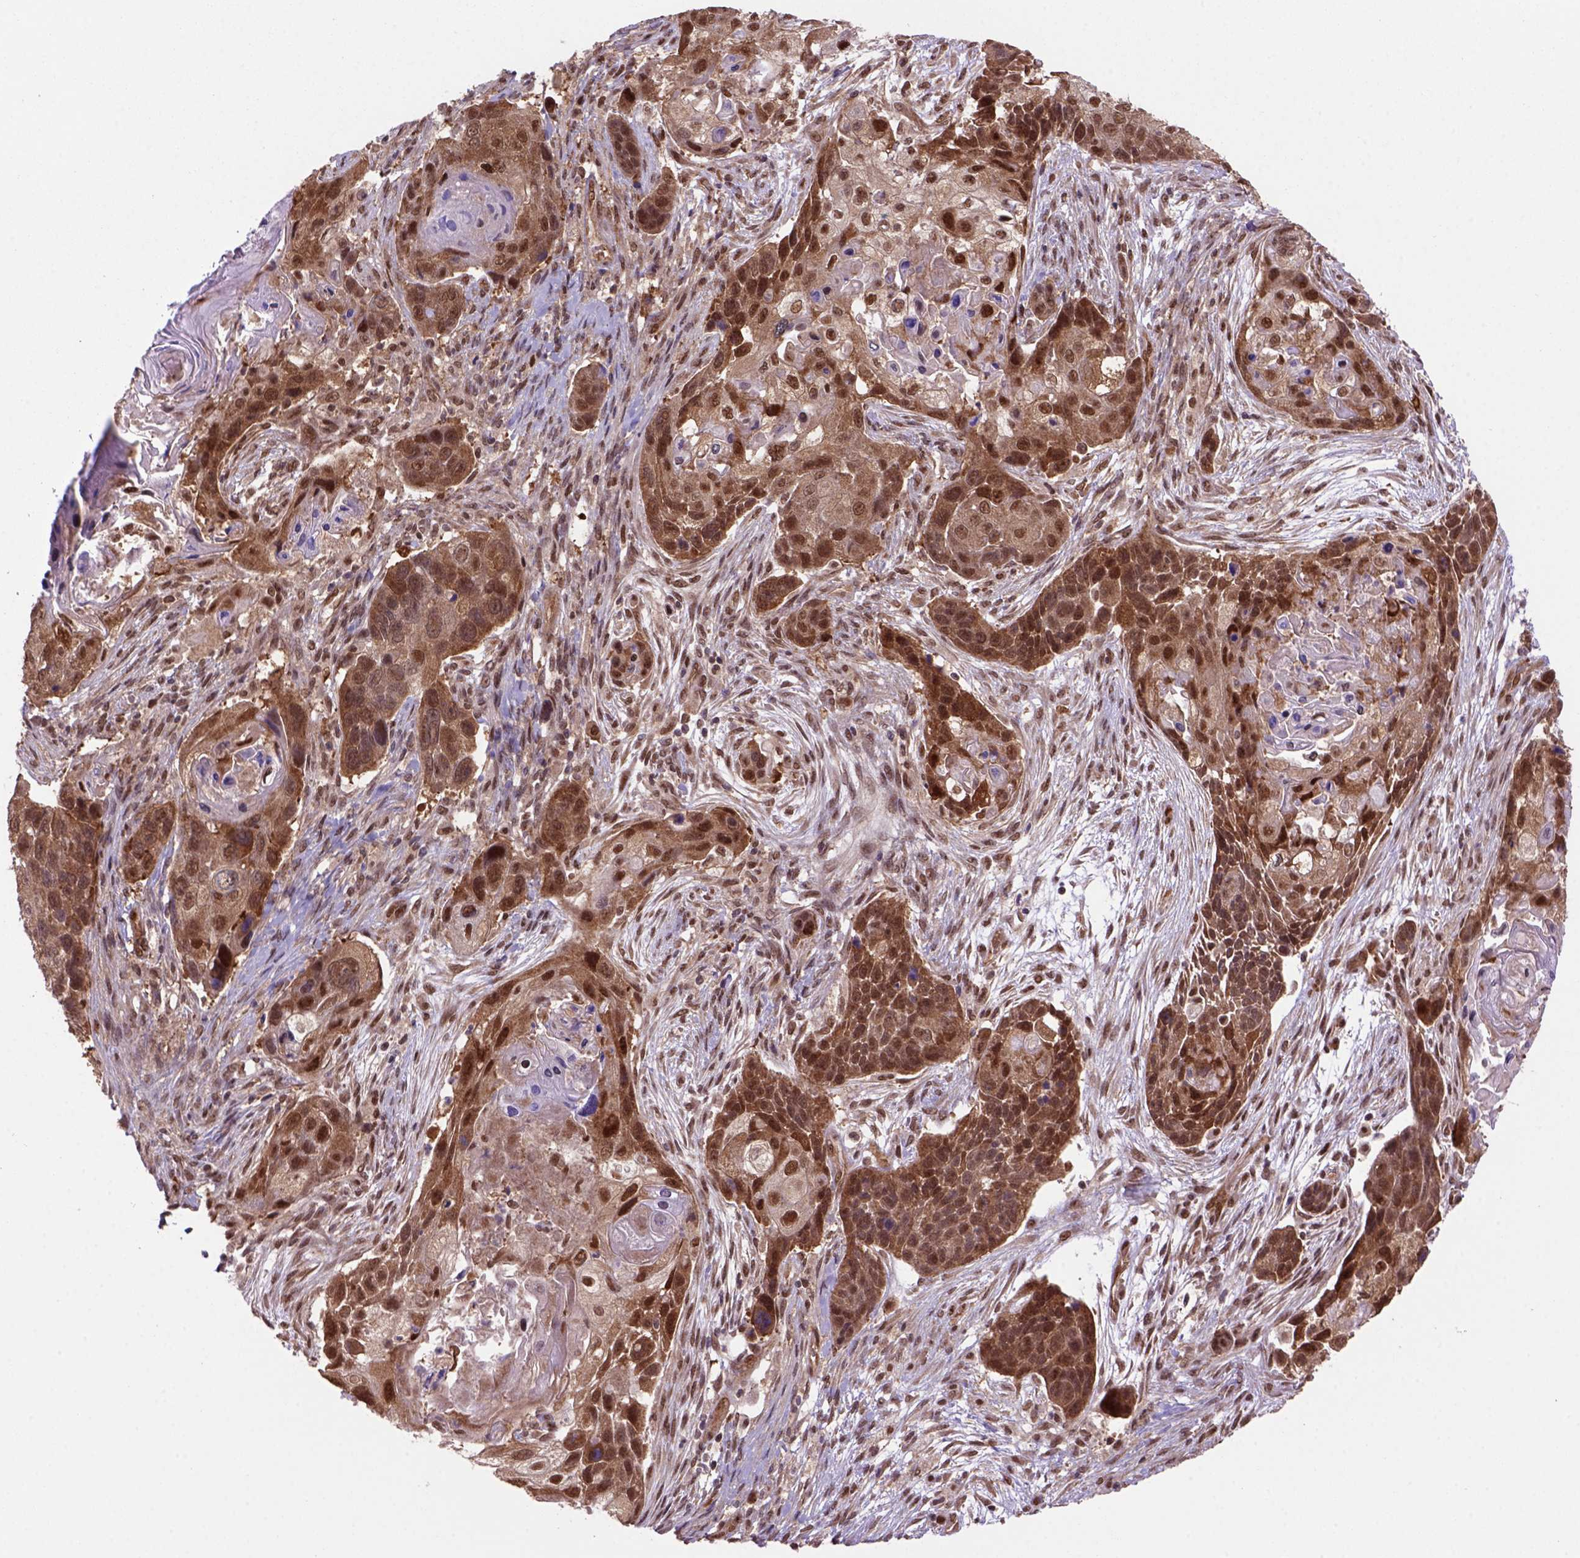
{"staining": {"intensity": "strong", "quantity": ">75%", "location": "cytoplasmic/membranous,nuclear"}, "tissue": "lung cancer", "cell_type": "Tumor cells", "image_type": "cancer", "snomed": [{"axis": "morphology", "description": "Squamous cell carcinoma, NOS"}, {"axis": "topography", "description": "Lung"}], "caption": "Immunohistochemical staining of human lung cancer exhibits high levels of strong cytoplasmic/membranous and nuclear protein positivity in about >75% of tumor cells.", "gene": "PSMC2", "patient": {"sex": "male", "age": 69}}